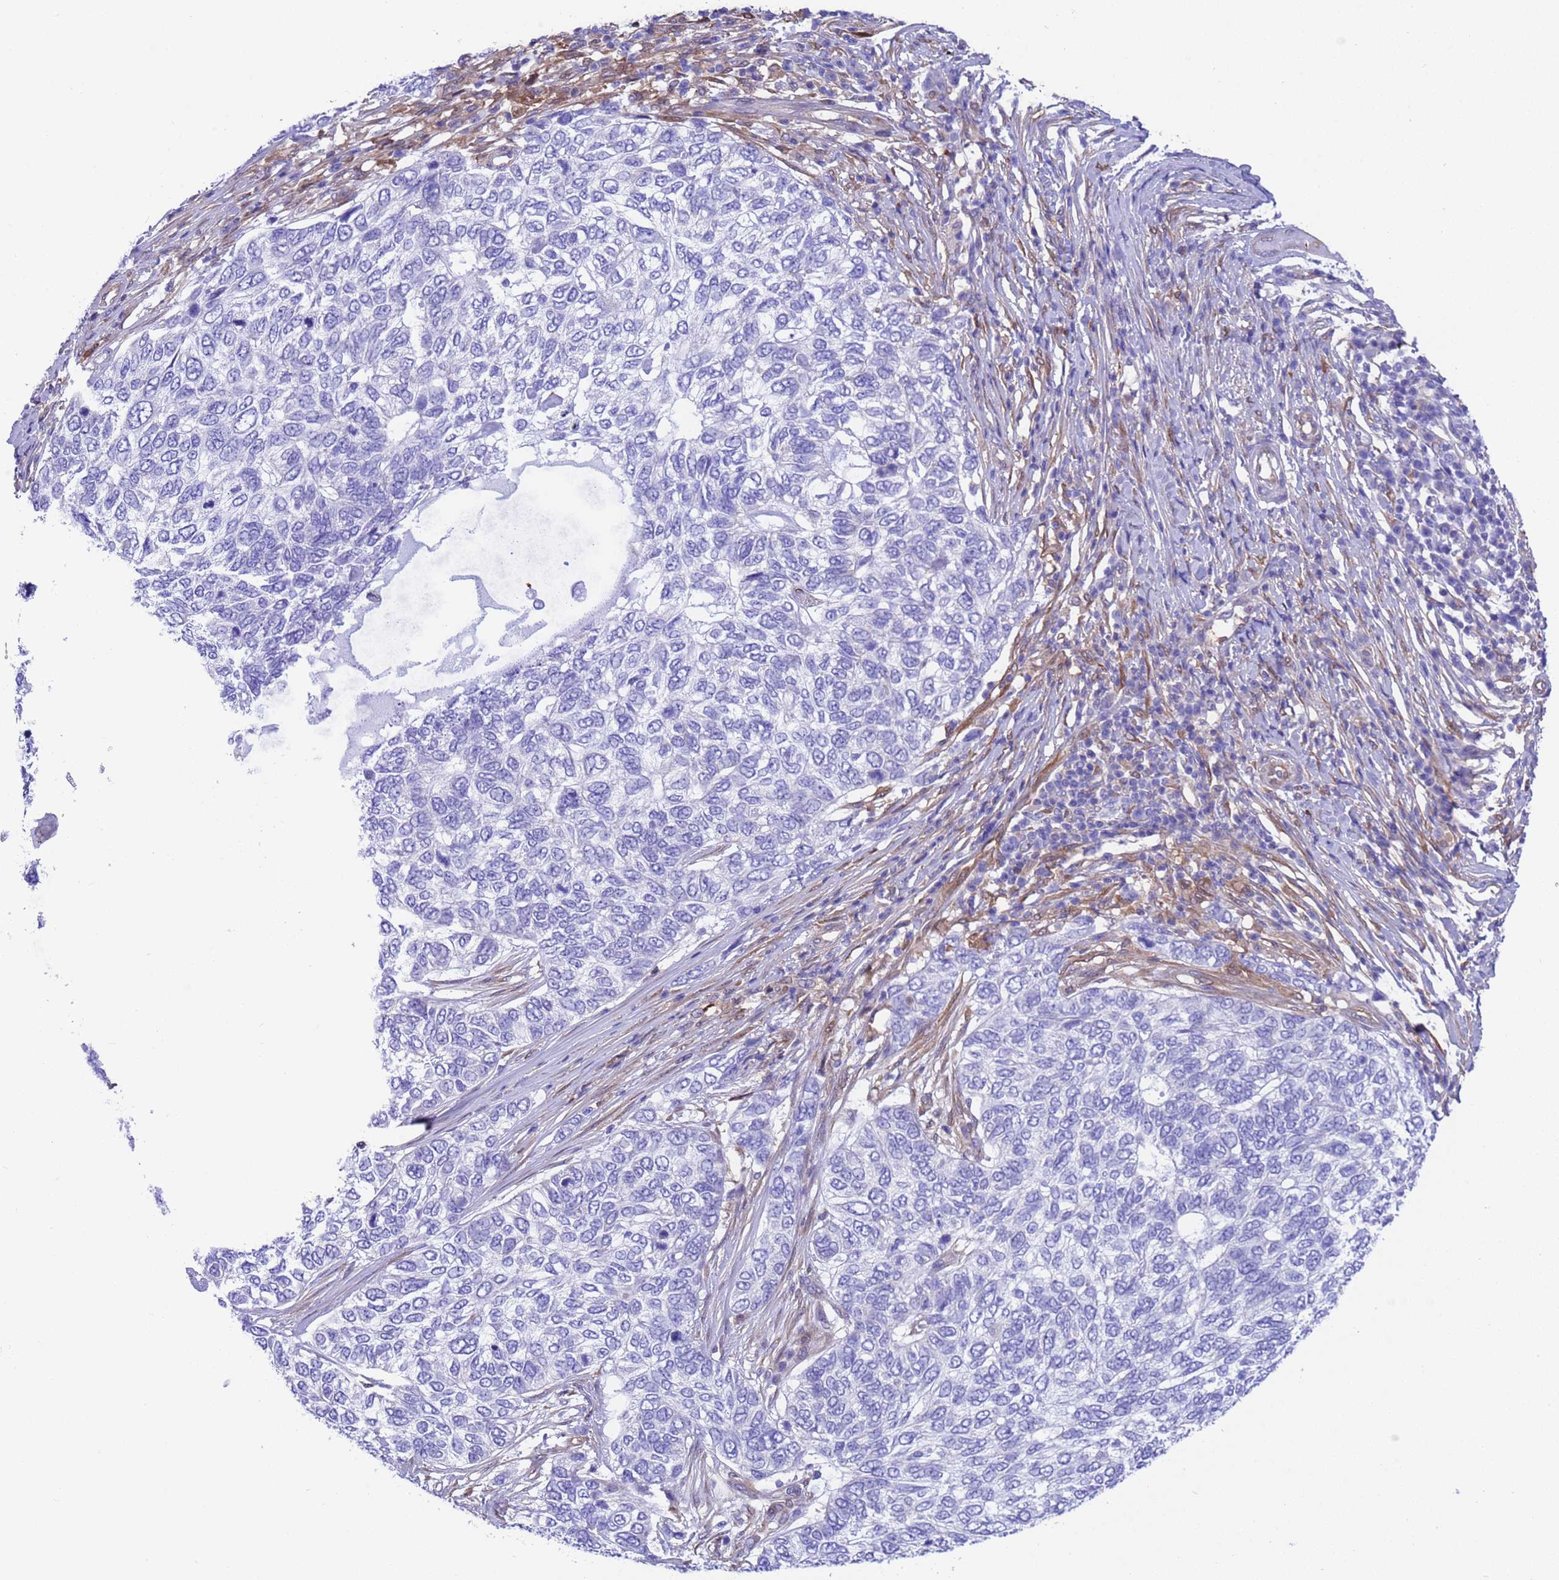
{"staining": {"intensity": "negative", "quantity": "none", "location": "none"}, "tissue": "skin cancer", "cell_type": "Tumor cells", "image_type": "cancer", "snomed": [{"axis": "morphology", "description": "Basal cell carcinoma"}, {"axis": "topography", "description": "Skin"}], "caption": "IHC of human skin basal cell carcinoma displays no expression in tumor cells.", "gene": "C6orf47", "patient": {"sex": "female", "age": 65}}